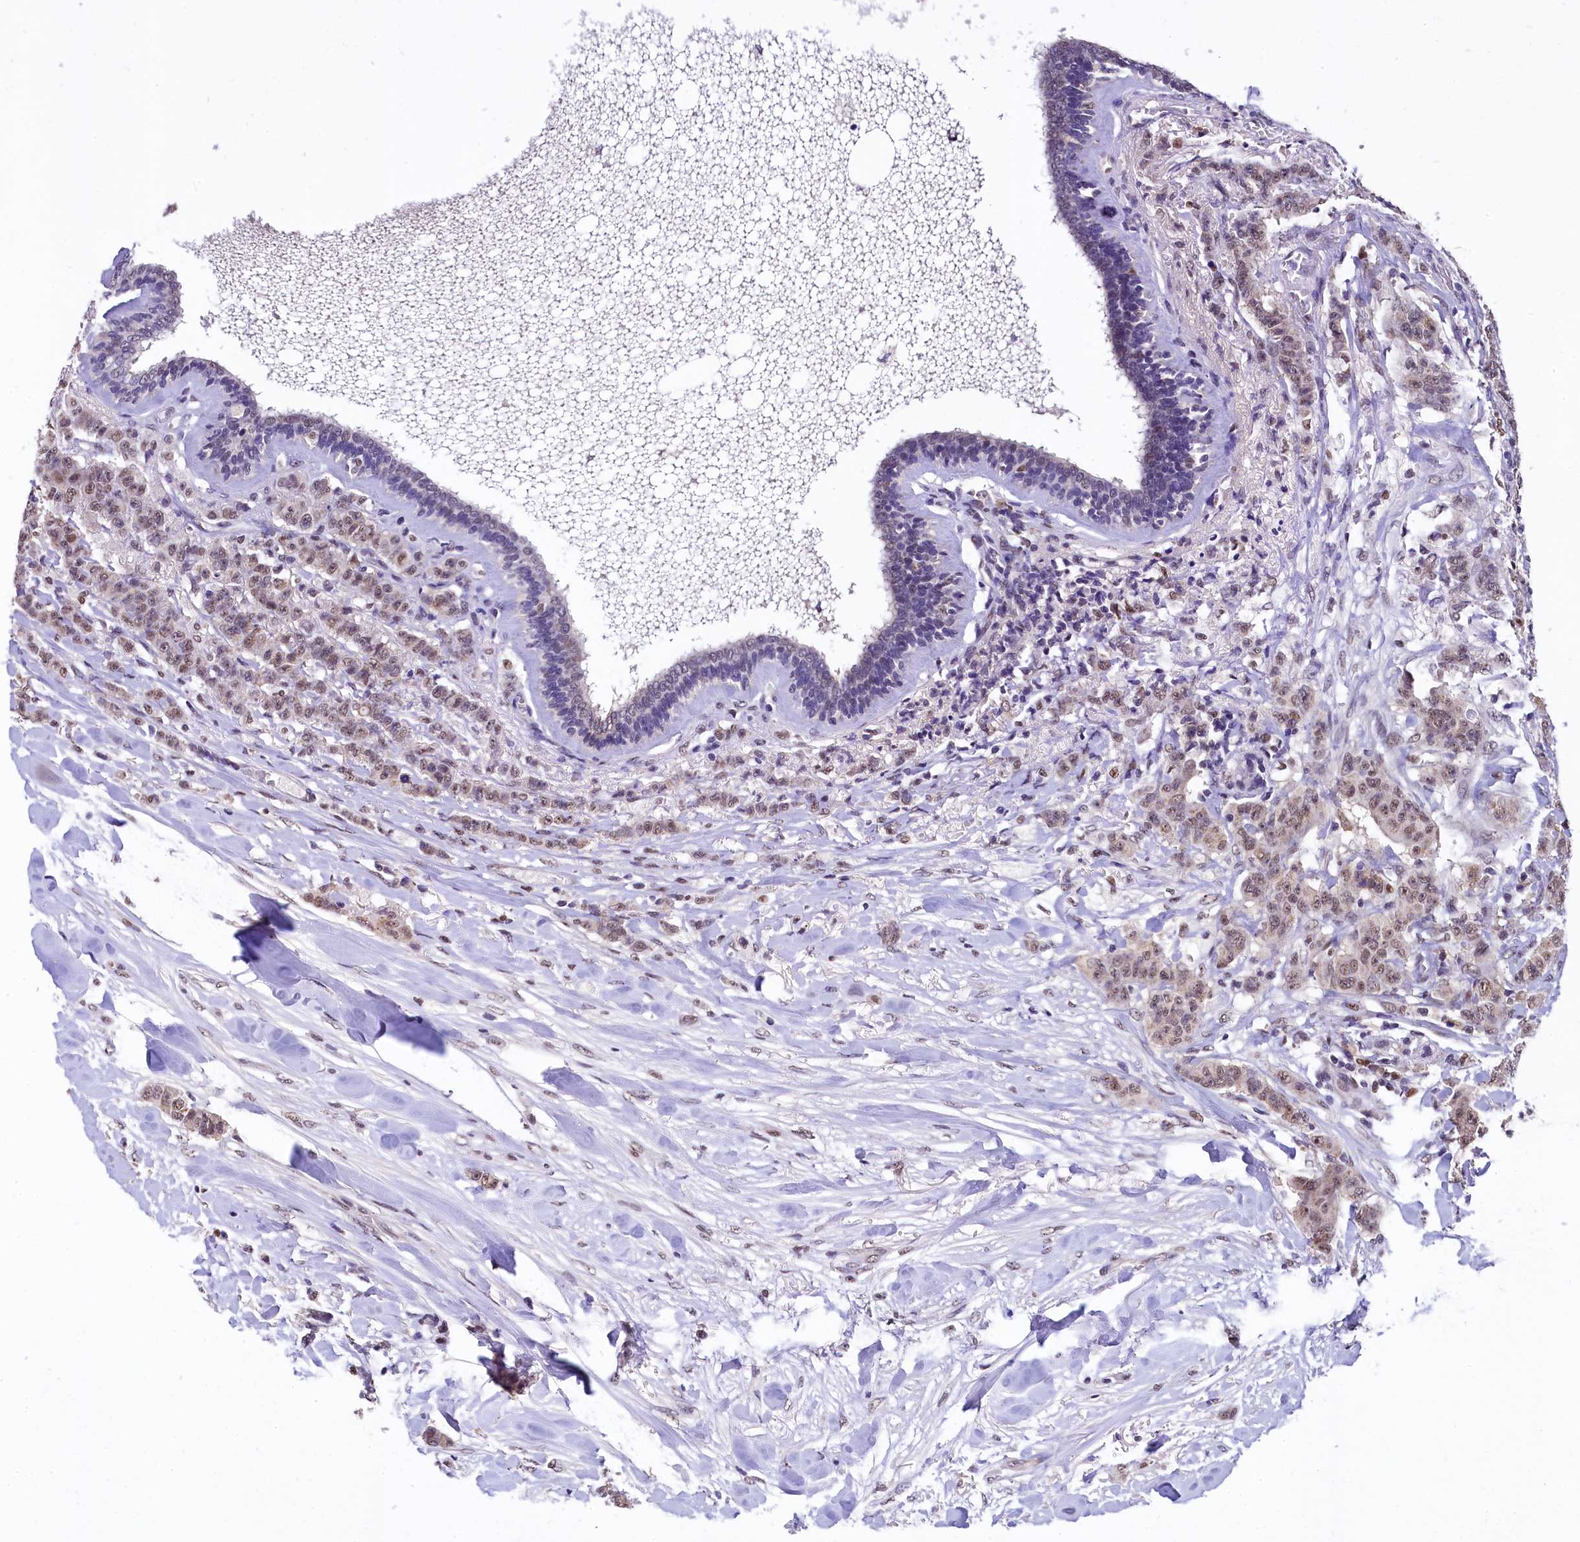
{"staining": {"intensity": "moderate", "quantity": ">75%", "location": "nuclear"}, "tissue": "breast cancer", "cell_type": "Tumor cells", "image_type": "cancer", "snomed": [{"axis": "morphology", "description": "Duct carcinoma"}, {"axis": "topography", "description": "Breast"}], "caption": "A brown stain highlights moderate nuclear staining of a protein in human breast cancer tumor cells.", "gene": "HECTD4", "patient": {"sex": "female", "age": 40}}